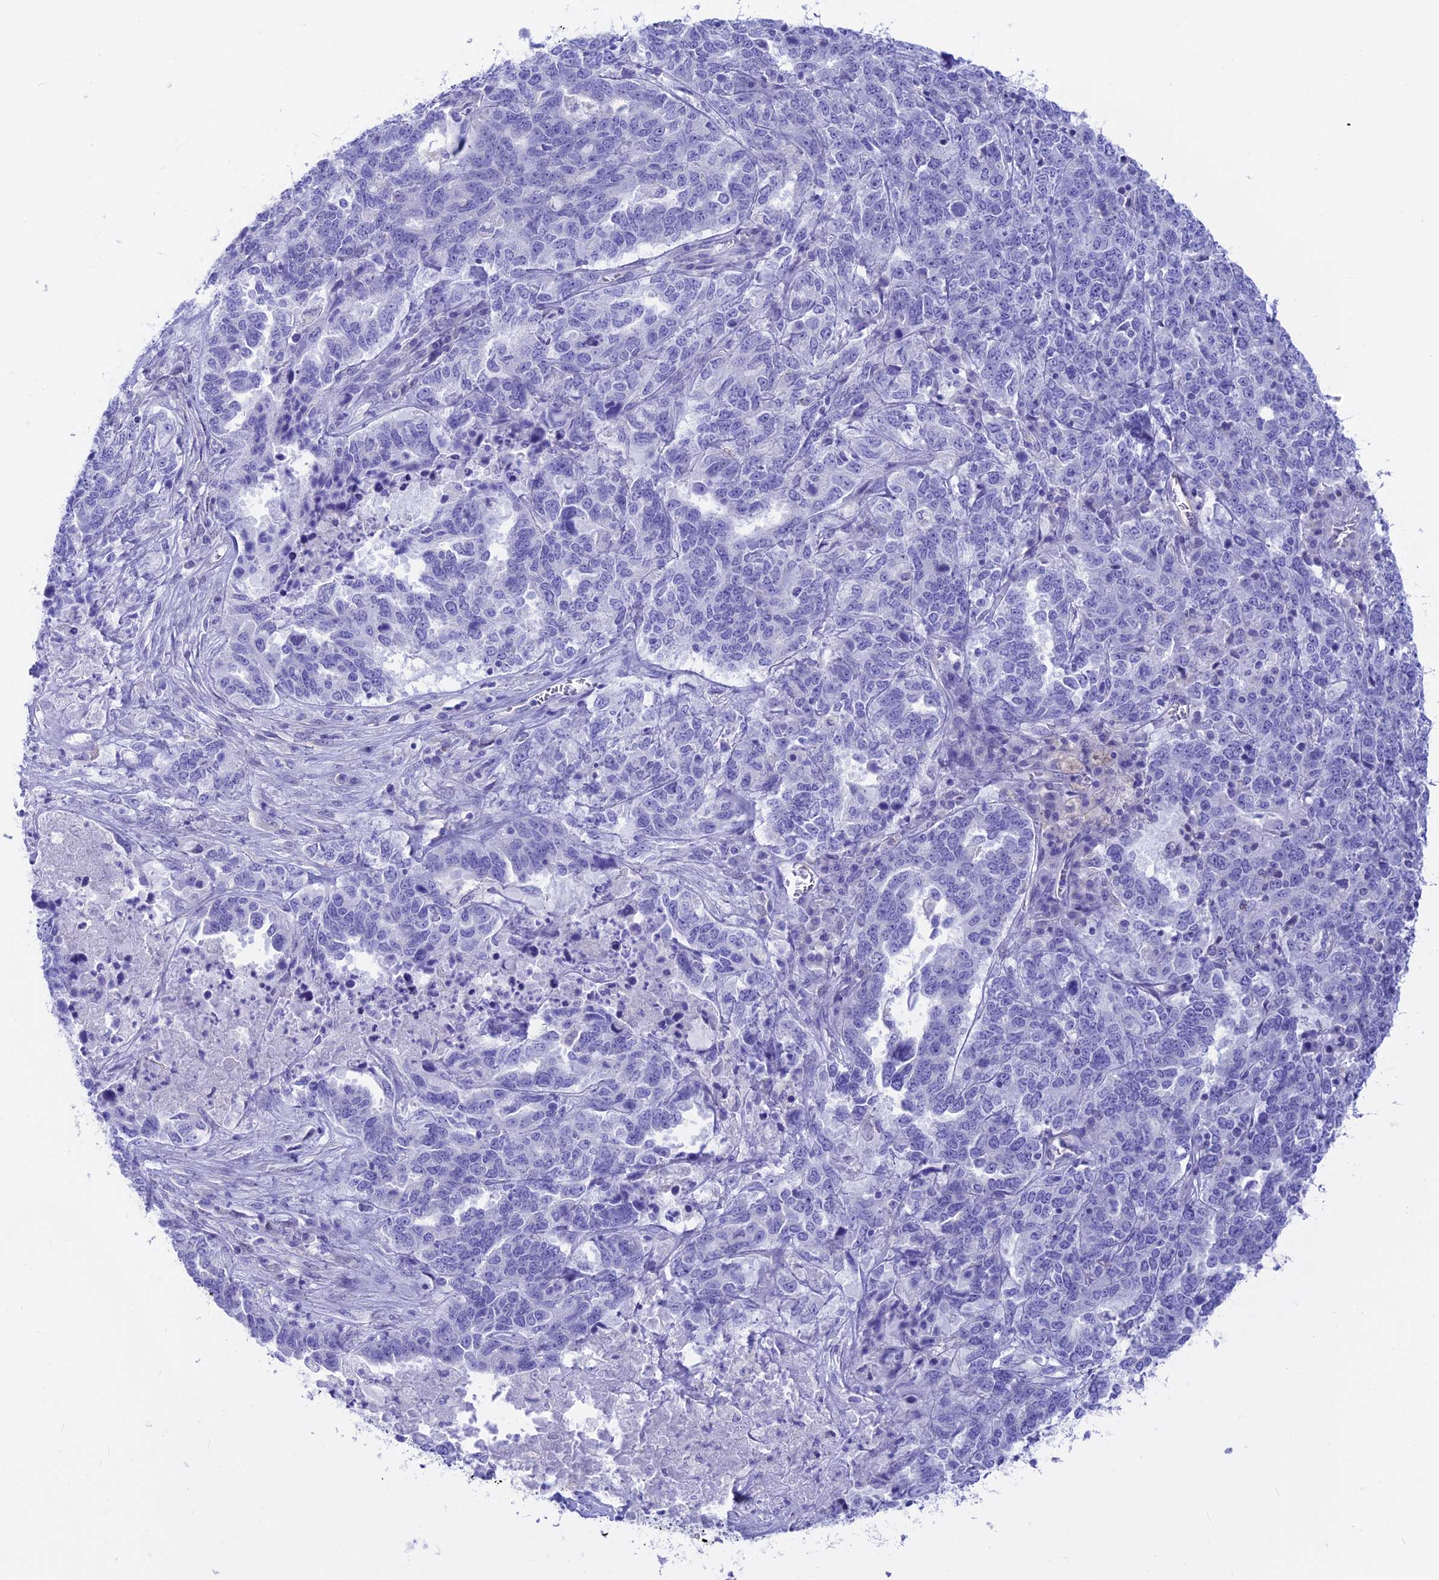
{"staining": {"intensity": "negative", "quantity": "none", "location": "none"}, "tissue": "ovarian cancer", "cell_type": "Tumor cells", "image_type": "cancer", "snomed": [{"axis": "morphology", "description": "Carcinoma, endometroid"}, {"axis": "topography", "description": "Ovary"}], "caption": "Tumor cells show no significant protein expression in ovarian endometroid carcinoma.", "gene": "GNGT2", "patient": {"sex": "female", "age": 62}}